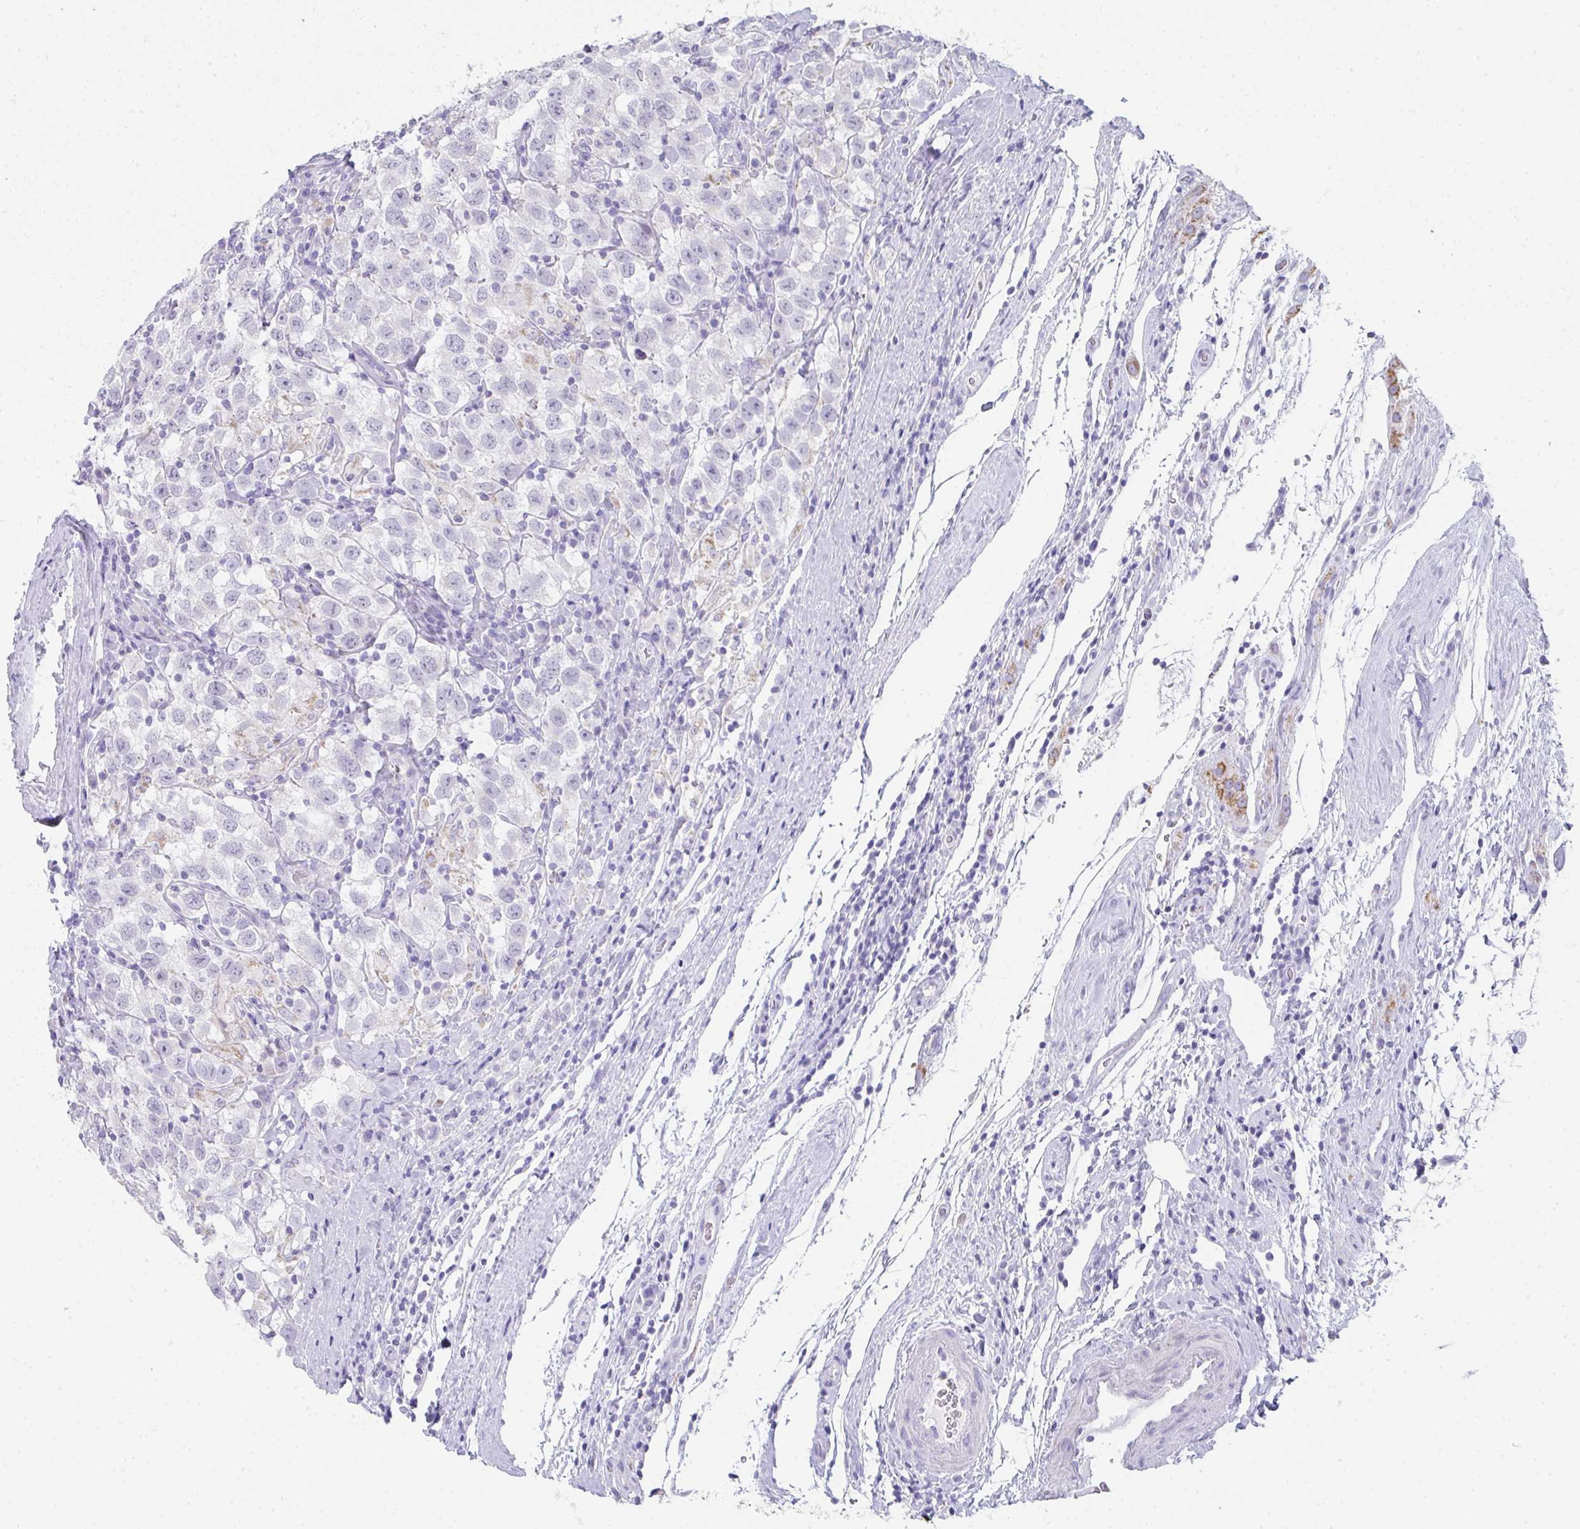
{"staining": {"intensity": "negative", "quantity": "none", "location": "none"}, "tissue": "testis cancer", "cell_type": "Tumor cells", "image_type": "cancer", "snomed": [{"axis": "morphology", "description": "Seminoma, NOS"}, {"axis": "topography", "description": "Testis"}], "caption": "Tumor cells show no significant protein staining in testis cancer (seminoma).", "gene": "RLF", "patient": {"sex": "male", "age": 41}}